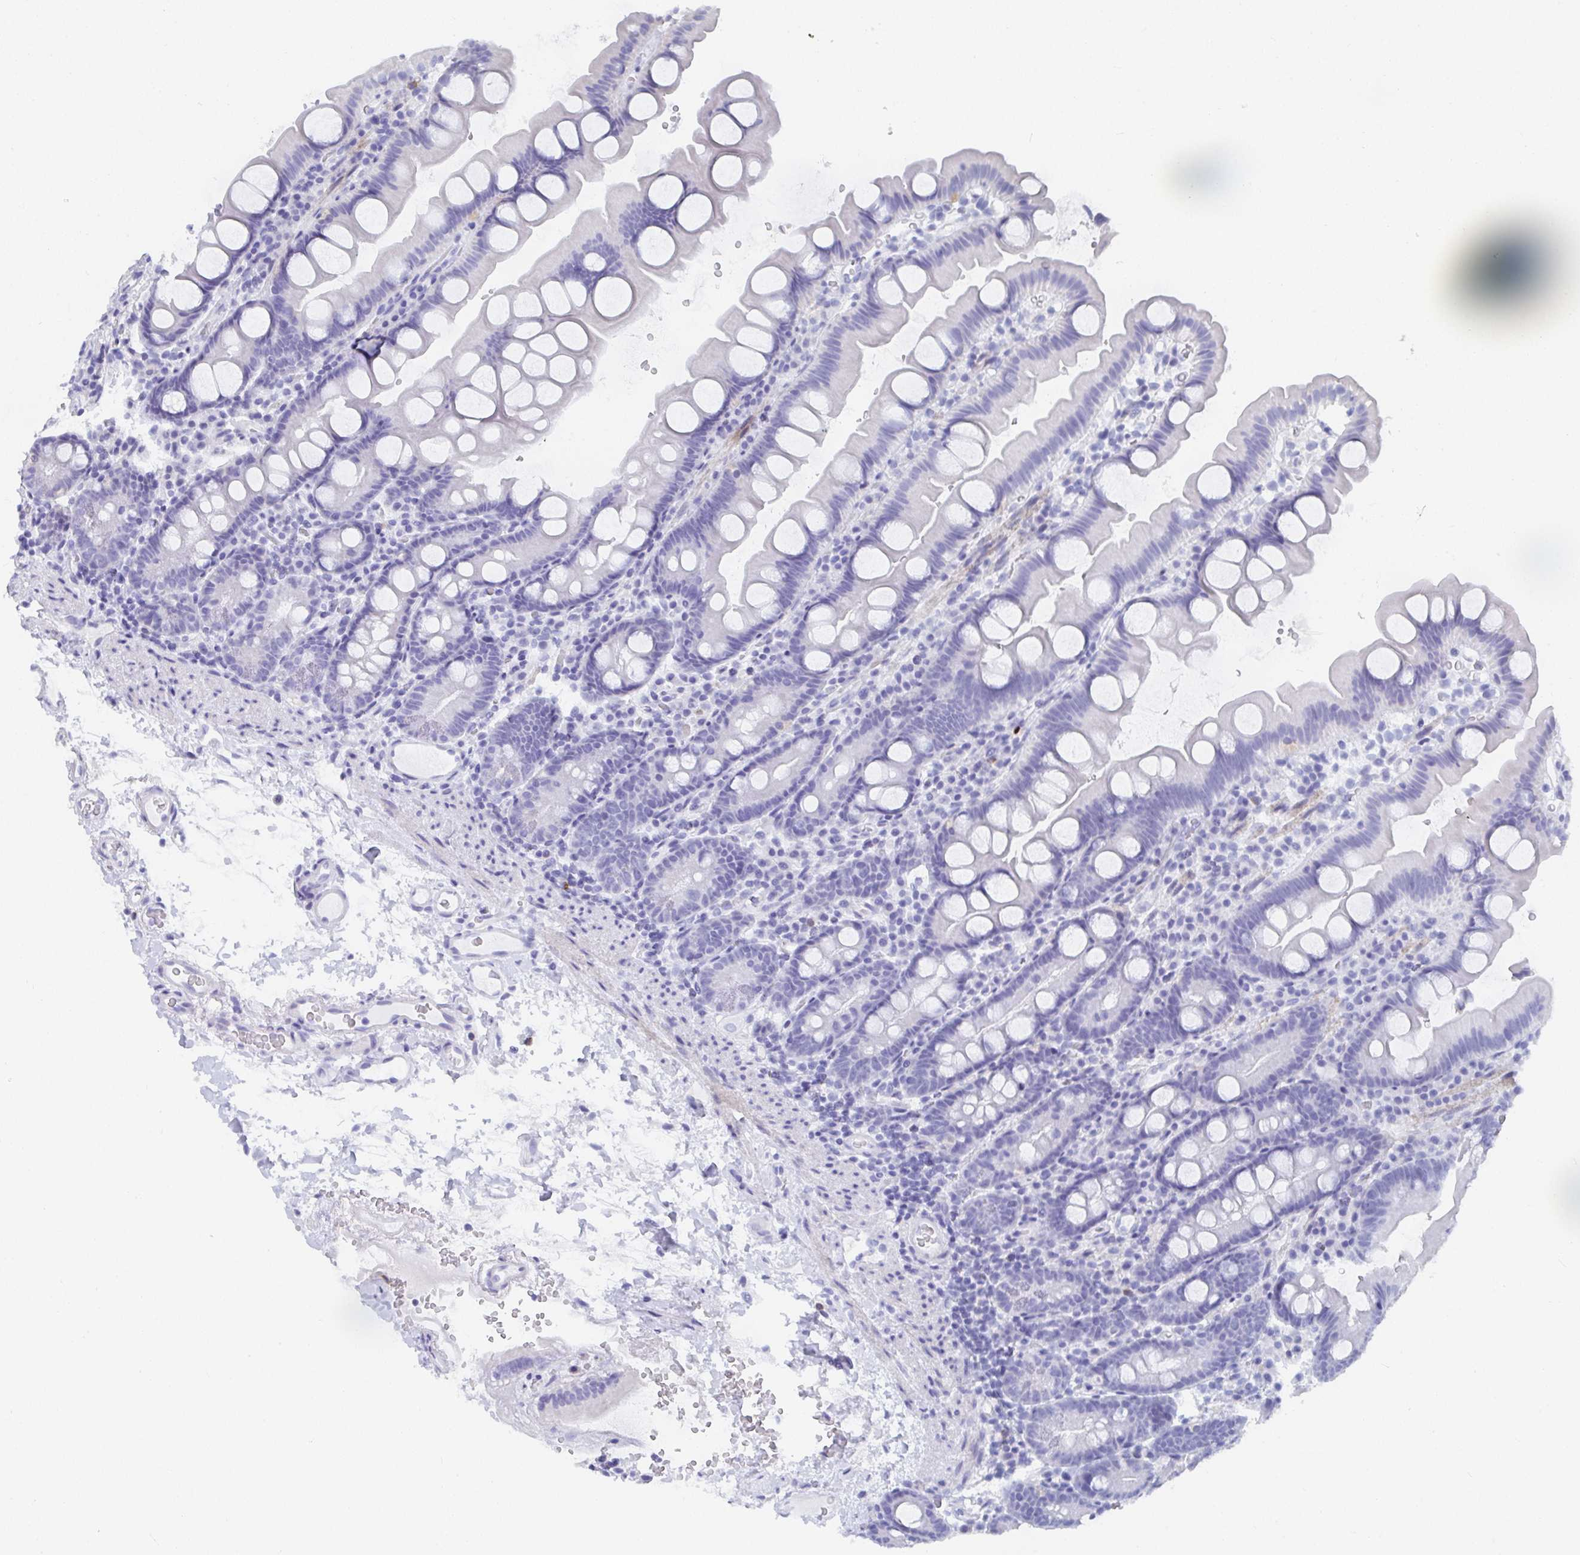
{"staining": {"intensity": "negative", "quantity": "none", "location": "none"}, "tissue": "small intestine", "cell_type": "Glandular cells", "image_type": "normal", "snomed": [{"axis": "morphology", "description": "Normal tissue, NOS"}, {"axis": "topography", "description": "Small intestine"}], "caption": "The image exhibits no significant staining in glandular cells of small intestine. (Stains: DAB immunohistochemistry (IHC) with hematoxylin counter stain, Microscopy: brightfield microscopy at high magnification).", "gene": "GRIA1", "patient": {"sex": "female", "age": 68}}